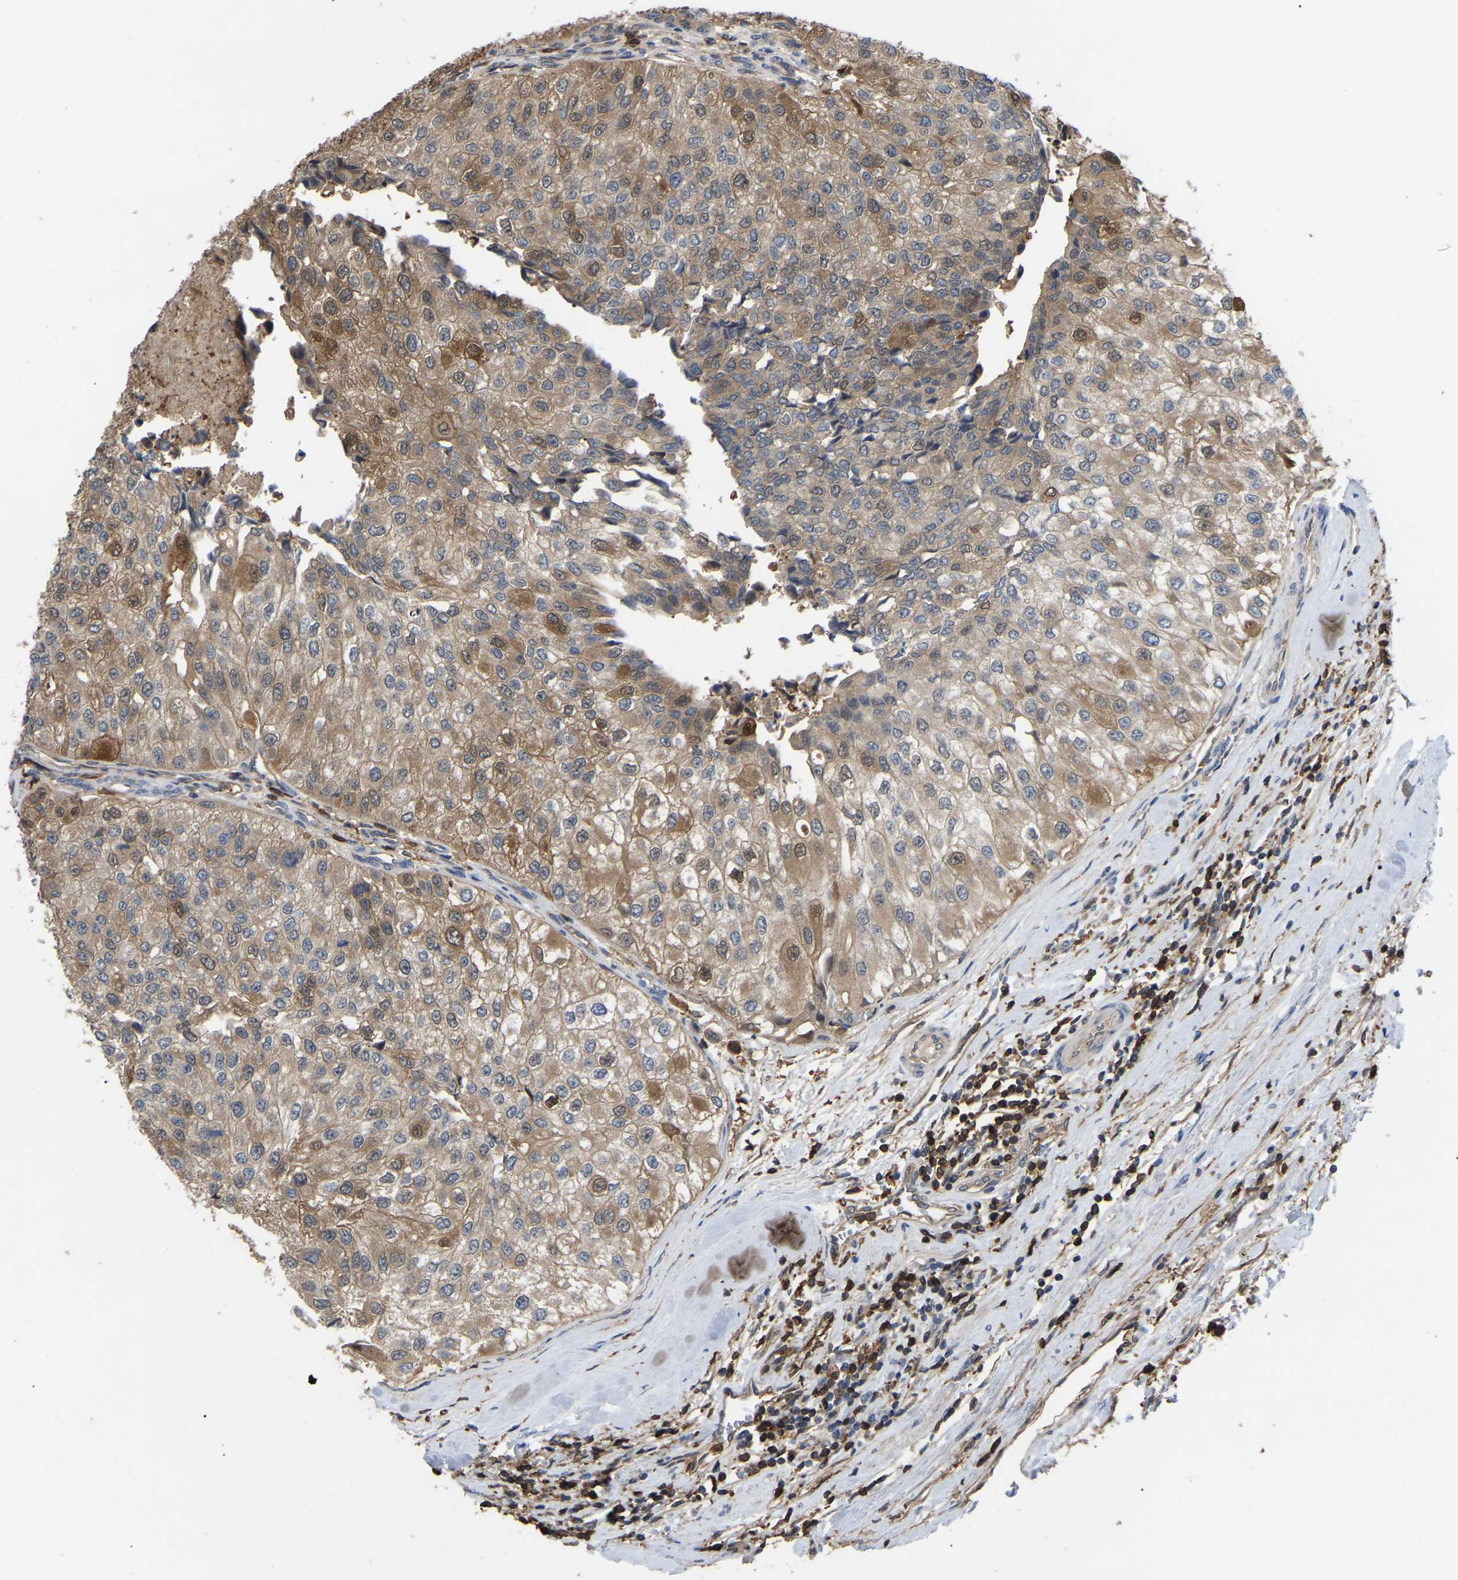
{"staining": {"intensity": "moderate", "quantity": ">75%", "location": "cytoplasmic/membranous"}, "tissue": "urothelial cancer", "cell_type": "Tumor cells", "image_type": "cancer", "snomed": [{"axis": "morphology", "description": "Urothelial carcinoma, High grade"}, {"axis": "topography", "description": "Kidney"}, {"axis": "topography", "description": "Urinary bladder"}], "caption": "Urothelial cancer stained with IHC reveals moderate cytoplasmic/membranous positivity in about >75% of tumor cells. (Brightfield microscopy of DAB IHC at high magnification).", "gene": "CIT", "patient": {"sex": "male", "age": 77}}